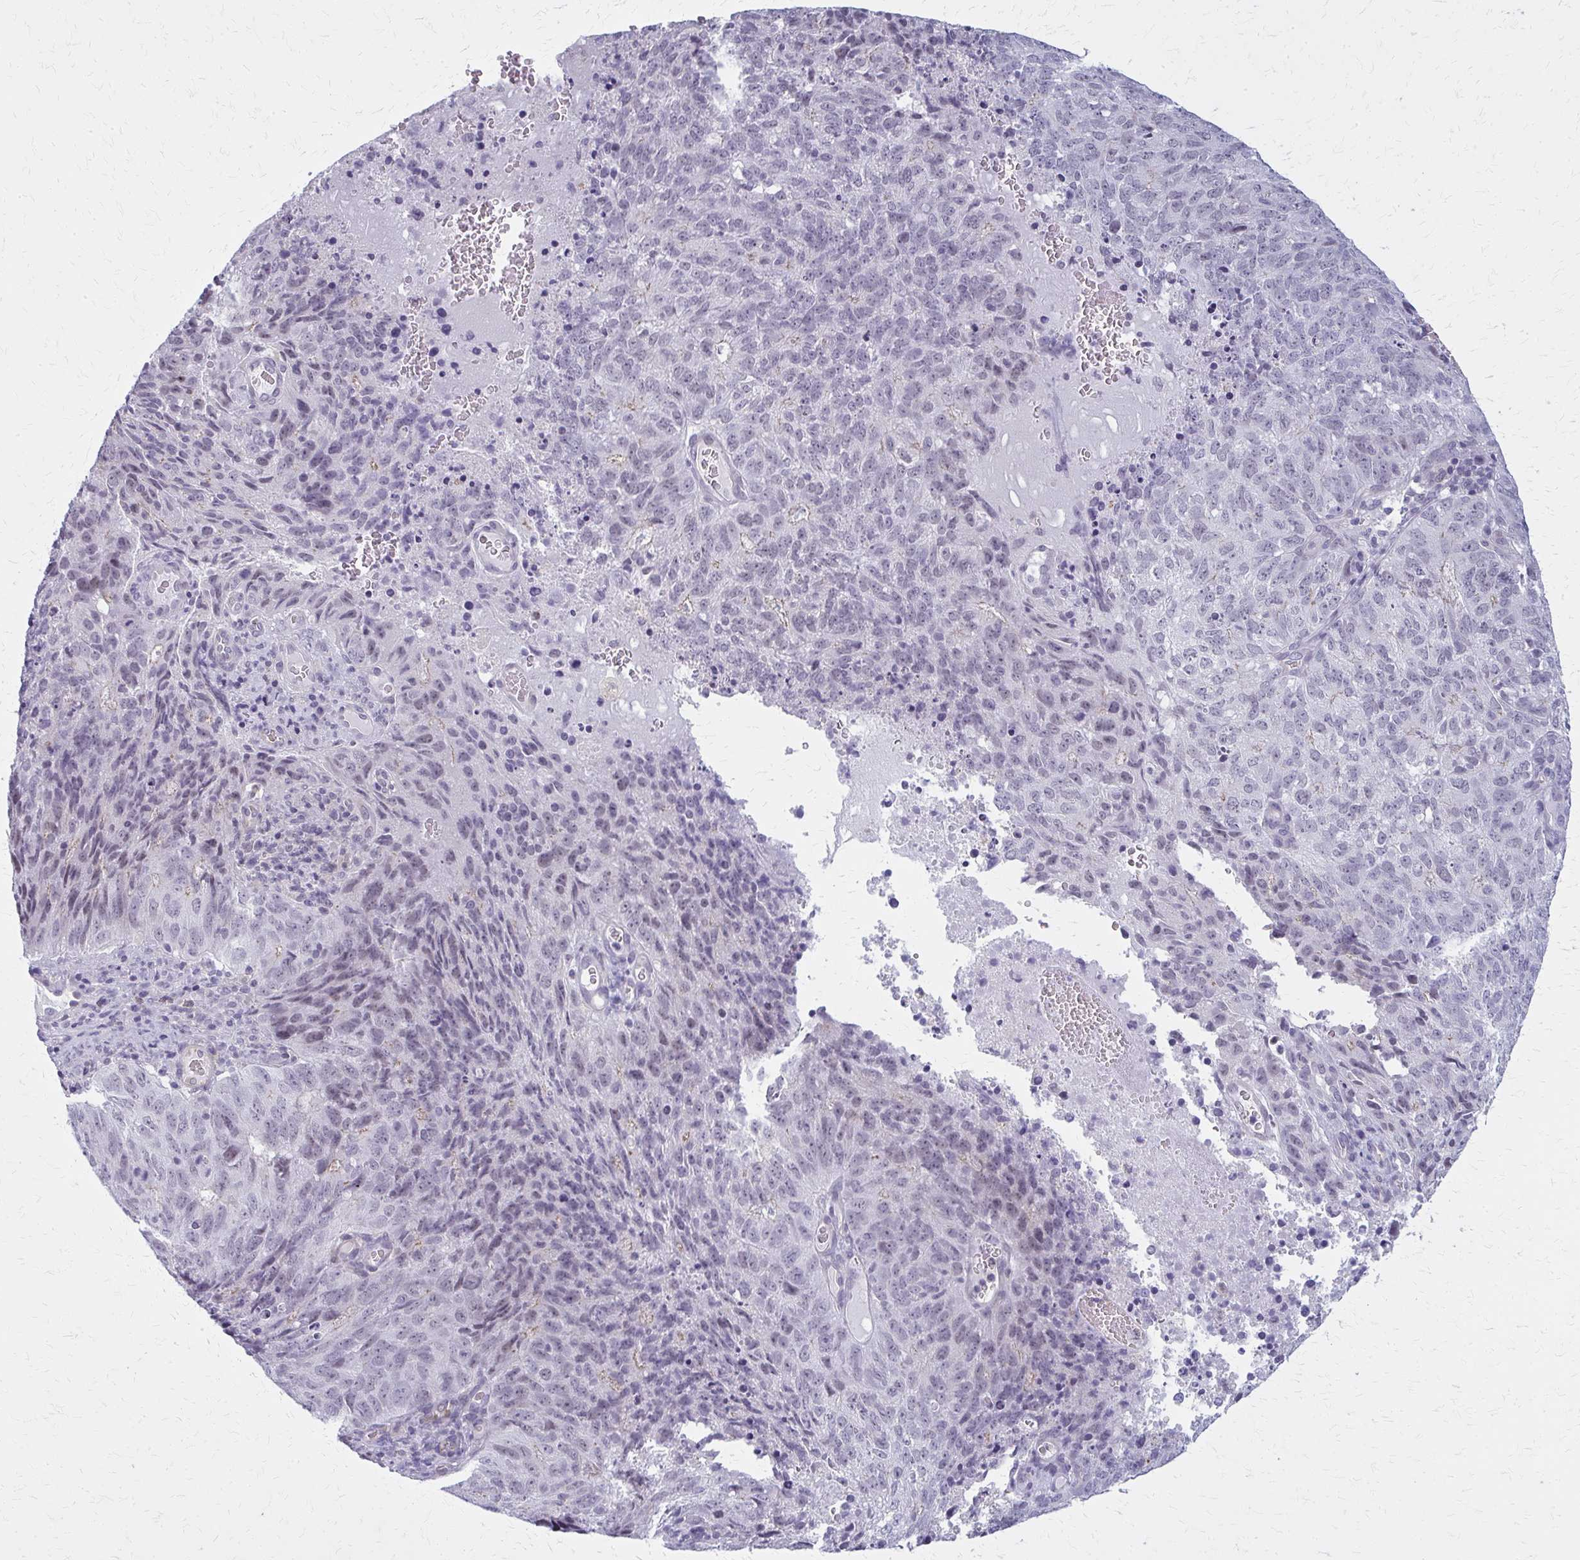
{"staining": {"intensity": "negative", "quantity": "none", "location": "none"}, "tissue": "cervical cancer", "cell_type": "Tumor cells", "image_type": "cancer", "snomed": [{"axis": "morphology", "description": "Adenocarcinoma, NOS"}, {"axis": "topography", "description": "Cervix"}], "caption": "Immunohistochemistry of human cervical cancer exhibits no positivity in tumor cells.", "gene": "CASQ2", "patient": {"sex": "female", "age": 38}}